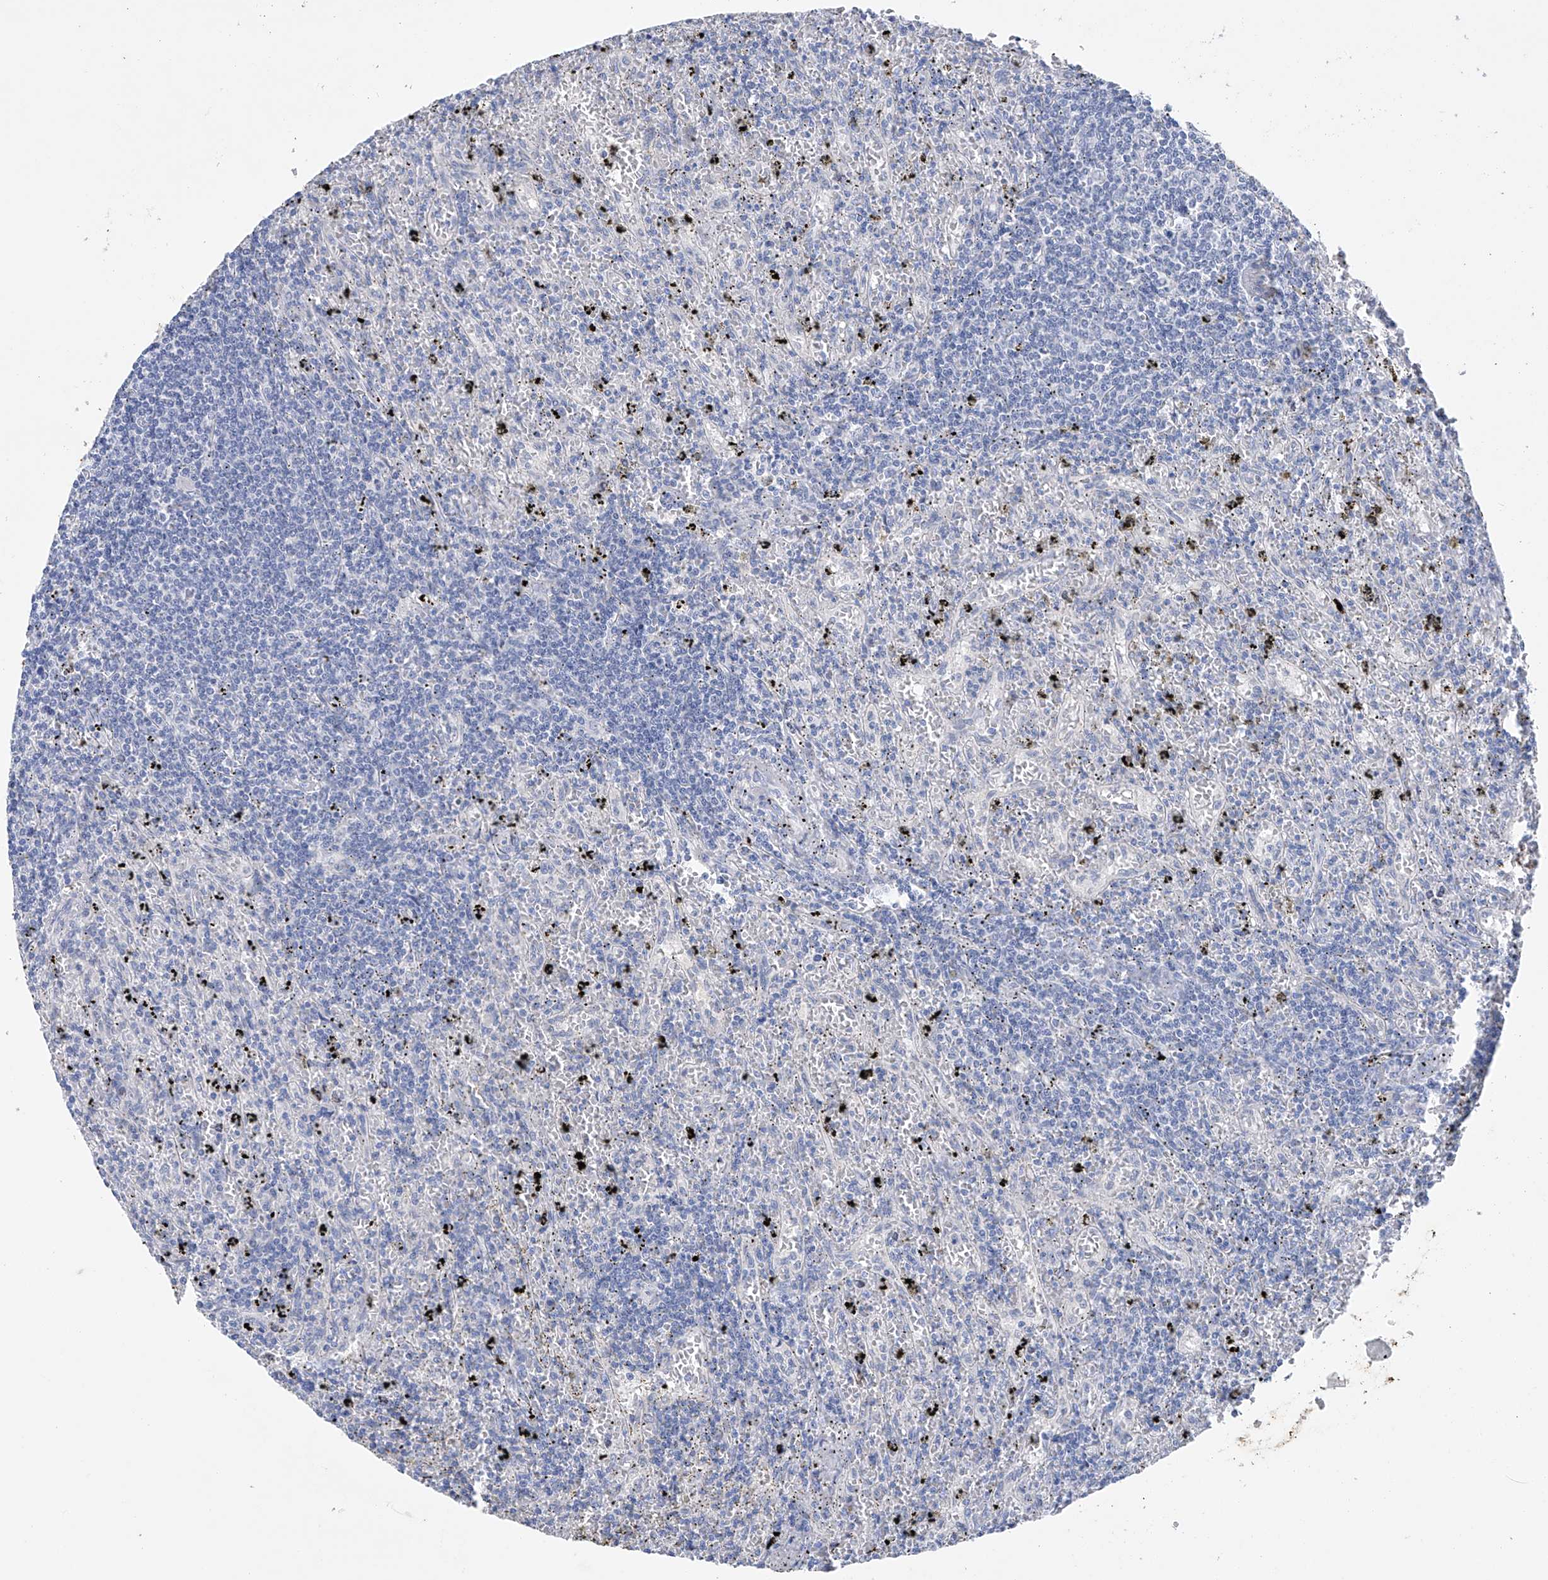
{"staining": {"intensity": "negative", "quantity": "none", "location": "none"}, "tissue": "lymphoma", "cell_type": "Tumor cells", "image_type": "cancer", "snomed": [{"axis": "morphology", "description": "Malignant lymphoma, non-Hodgkin's type, Low grade"}, {"axis": "topography", "description": "Spleen"}], "caption": "This is an immunohistochemistry photomicrograph of malignant lymphoma, non-Hodgkin's type (low-grade). There is no positivity in tumor cells.", "gene": "ADRA1A", "patient": {"sex": "male", "age": 76}}